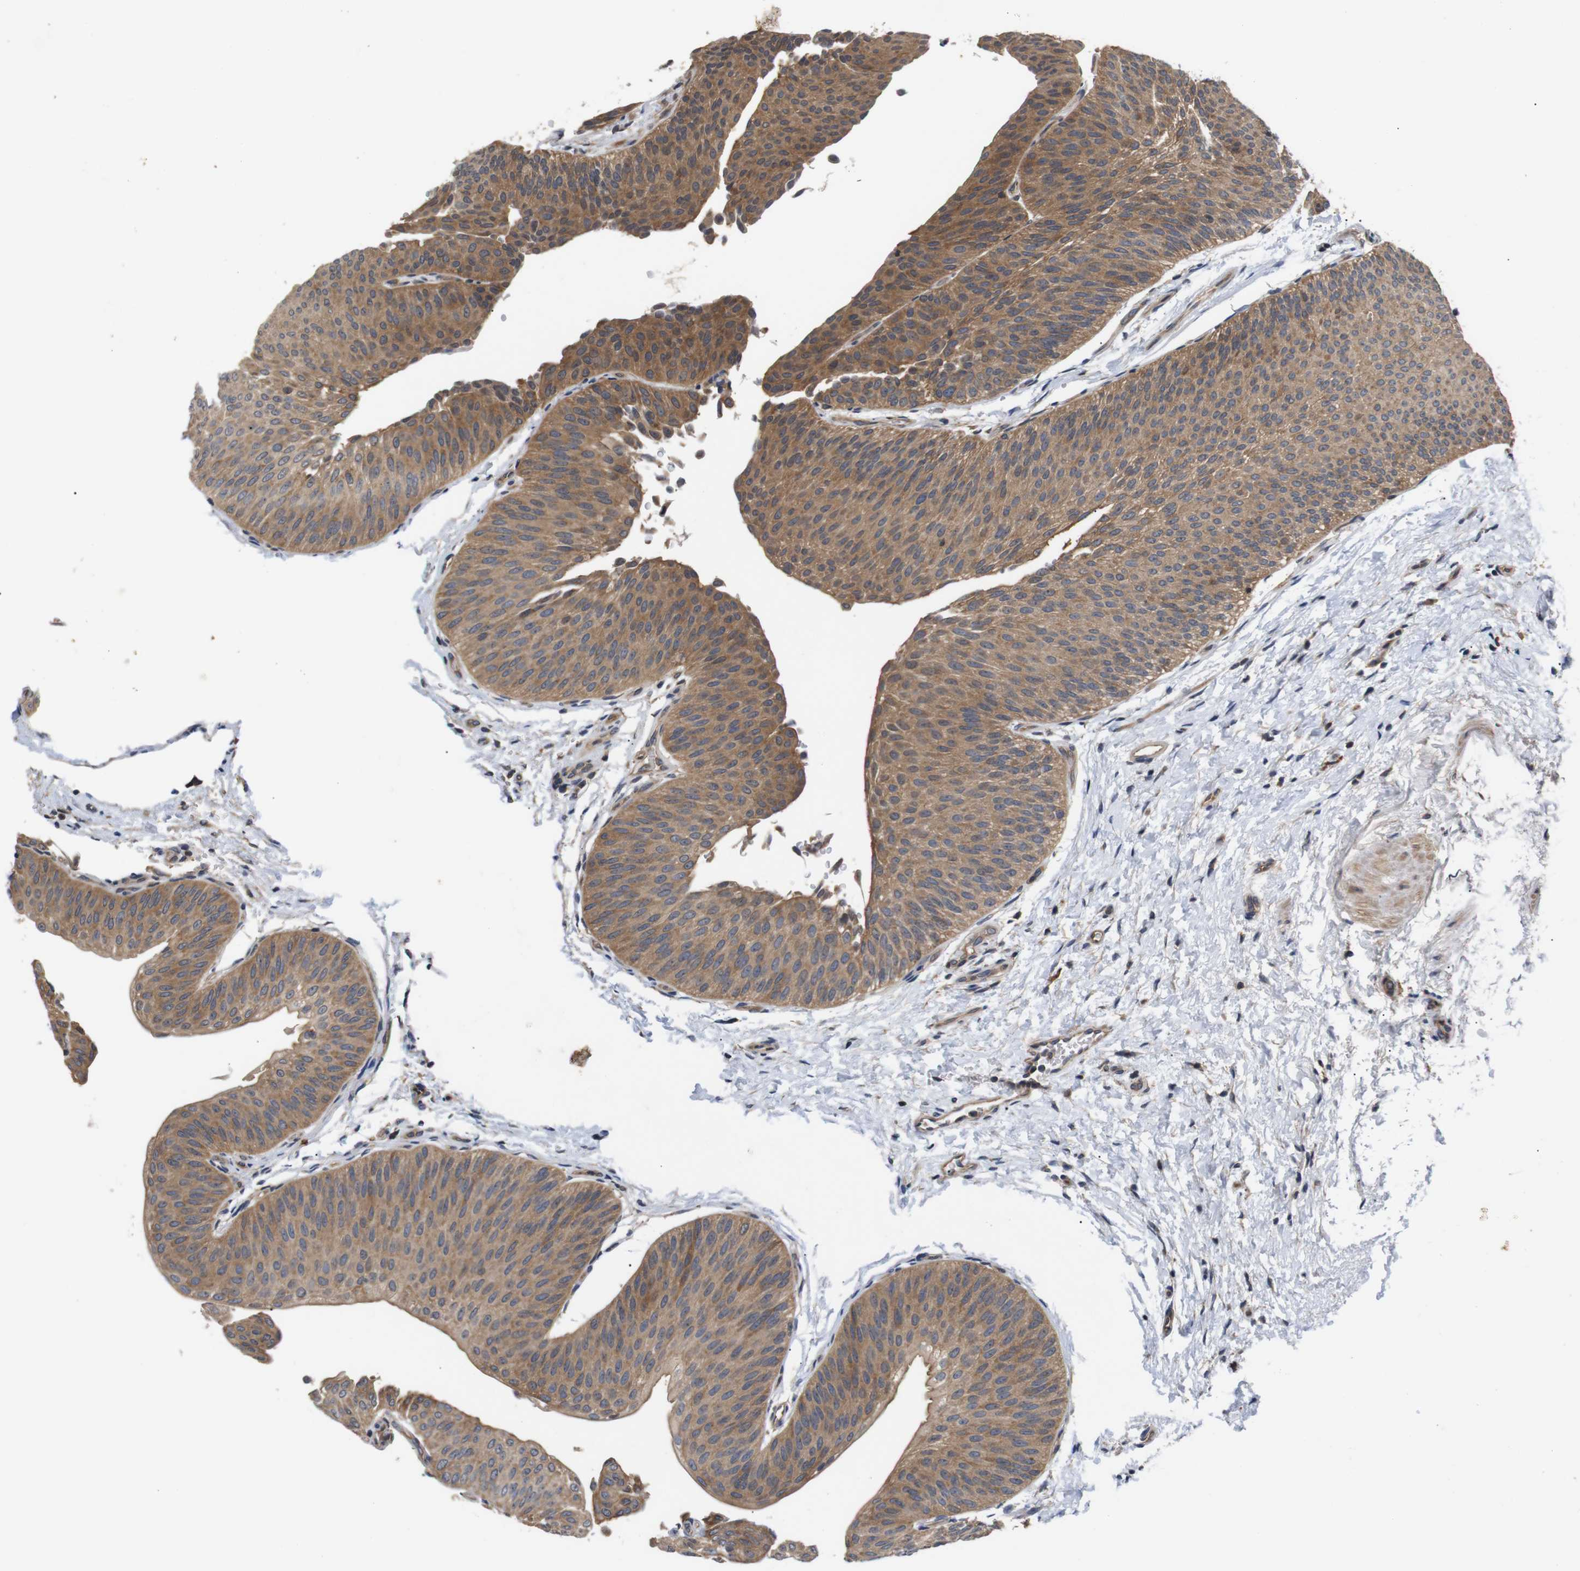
{"staining": {"intensity": "moderate", "quantity": ">75%", "location": "cytoplasmic/membranous"}, "tissue": "urothelial cancer", "cell_type": "Tumor cells", "image_type": "cancer", "snomed": [{"axis": "morphology", "description": "Urothelial carcinoma, Low grade"}, {"axis": "topography", "description": "Urinary bladder"}], "caption": "A medium amount of moderate cytoplasmic/membranous positivity is appreciated in approximately >75% of tumor cells in low-grade urothelial carcinoma tissue.", "gene": "RIPK1", "patient": {"sex": "female", "age": 60}}